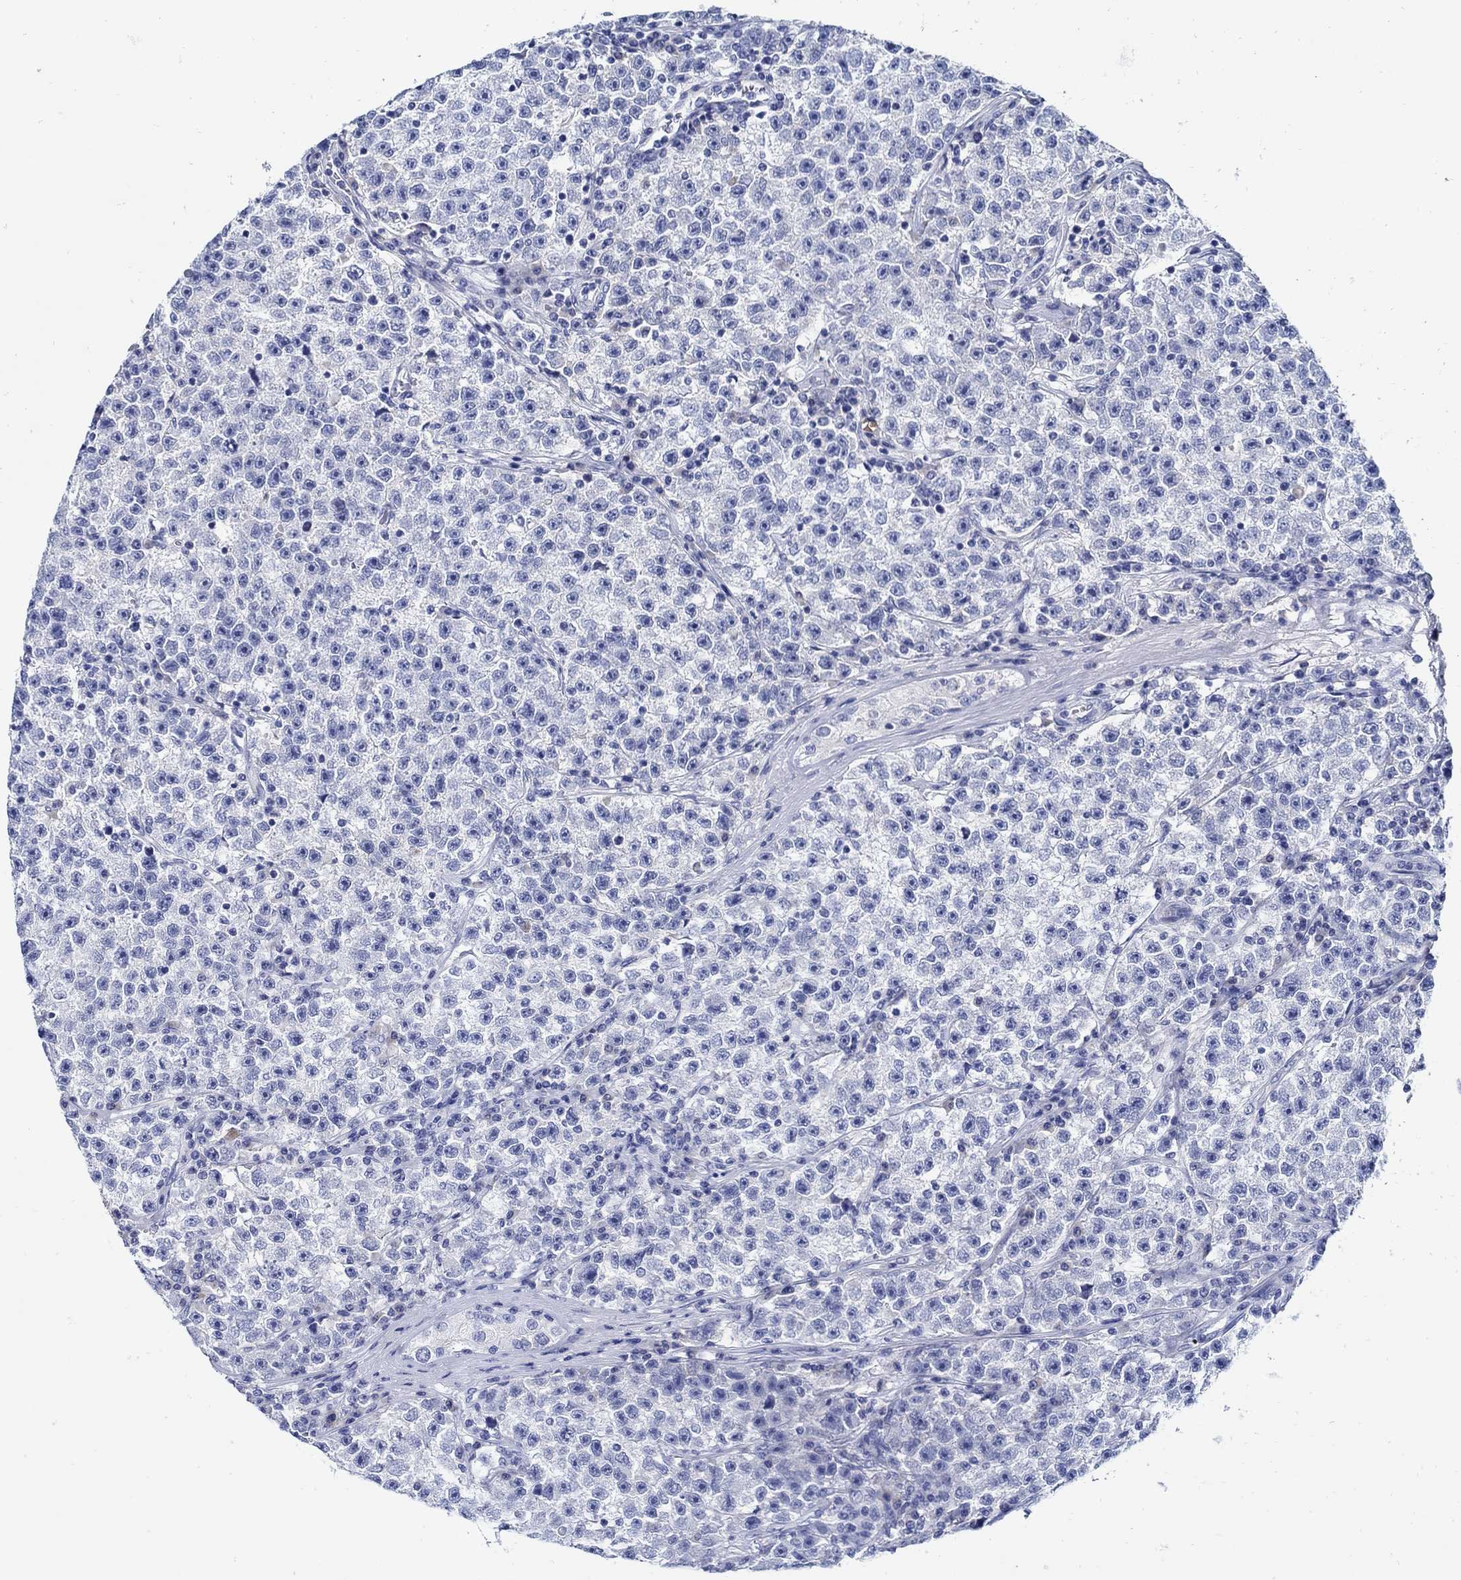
{"staining": {"intensity": "negative", "quantity": "none", "location": "none"}, "tissue": "testis cancer", "cell_type": "Tumor cells", "image_type": "cancer", "snomed": [{"axis": "morphology", "description": "Seminoma, NOS"}, {"axis": "topography", "description": "Testis"}], "caption": "The image shows no significant staining in tumor cells of testis seminoma.", "gene": "PAX9", "patient": {"sex": "male", "age": 22}}